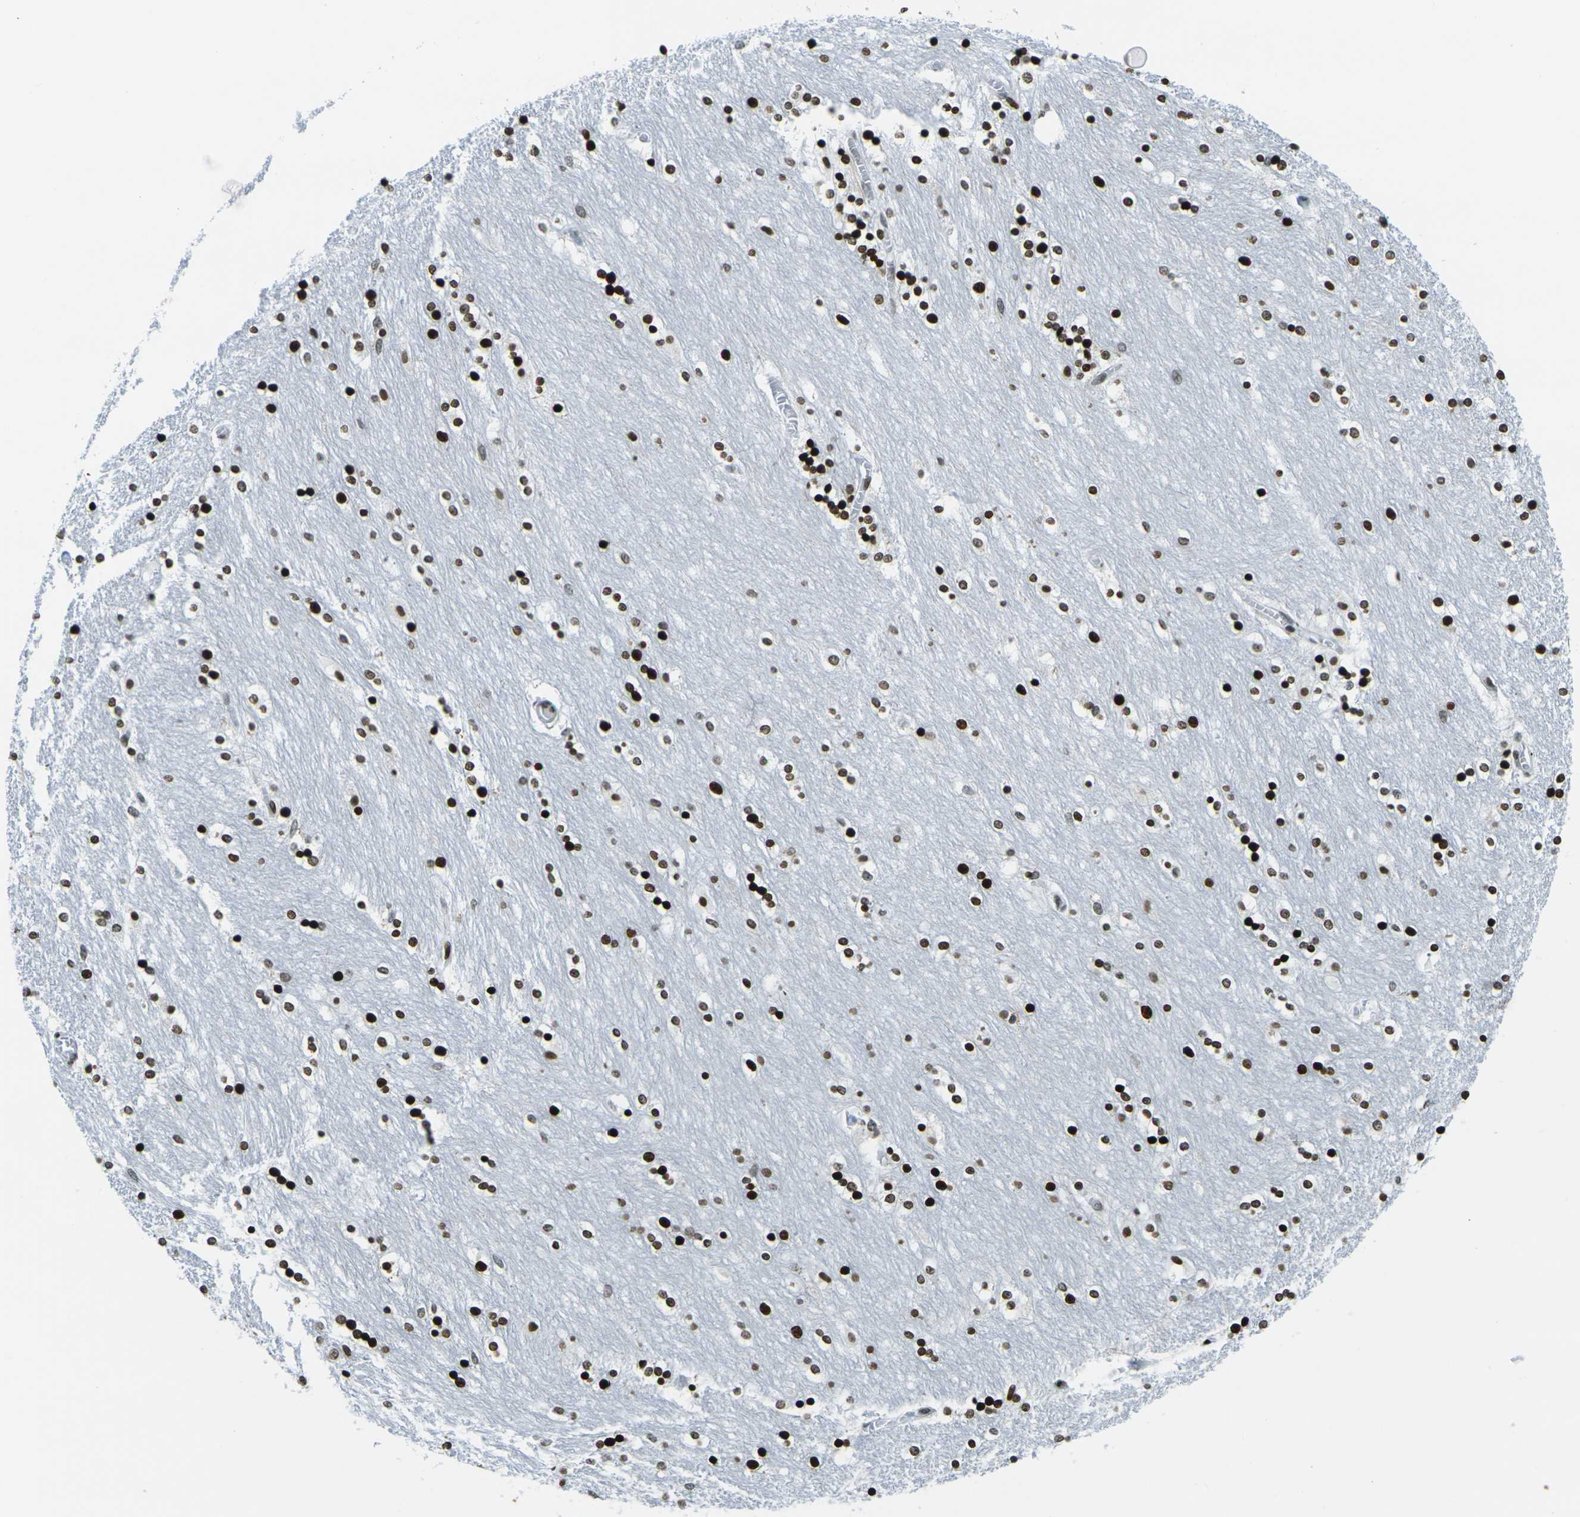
{"staining": {"intensity": "strong", "quantity": ">75%", "location": "nuclear"}, "tissue": "caudate", "cell_type": "Glial cells", "image_type": "normal", "snomed": [{"axis": "morphology", "description": "Normal tissue, NOS"}, {"axis": "topography", "description": "Lateral ventricle wall"}], "caption": "This photomicrograph demonstrates unremarkable caudate stained with IHC to label a protein in brown. The nuclear of glial cells show strong positivity for the protein. Nuclei are counter-stained blue.", "gene": "H3", "patient": {"sex": "female", "age": 54}}